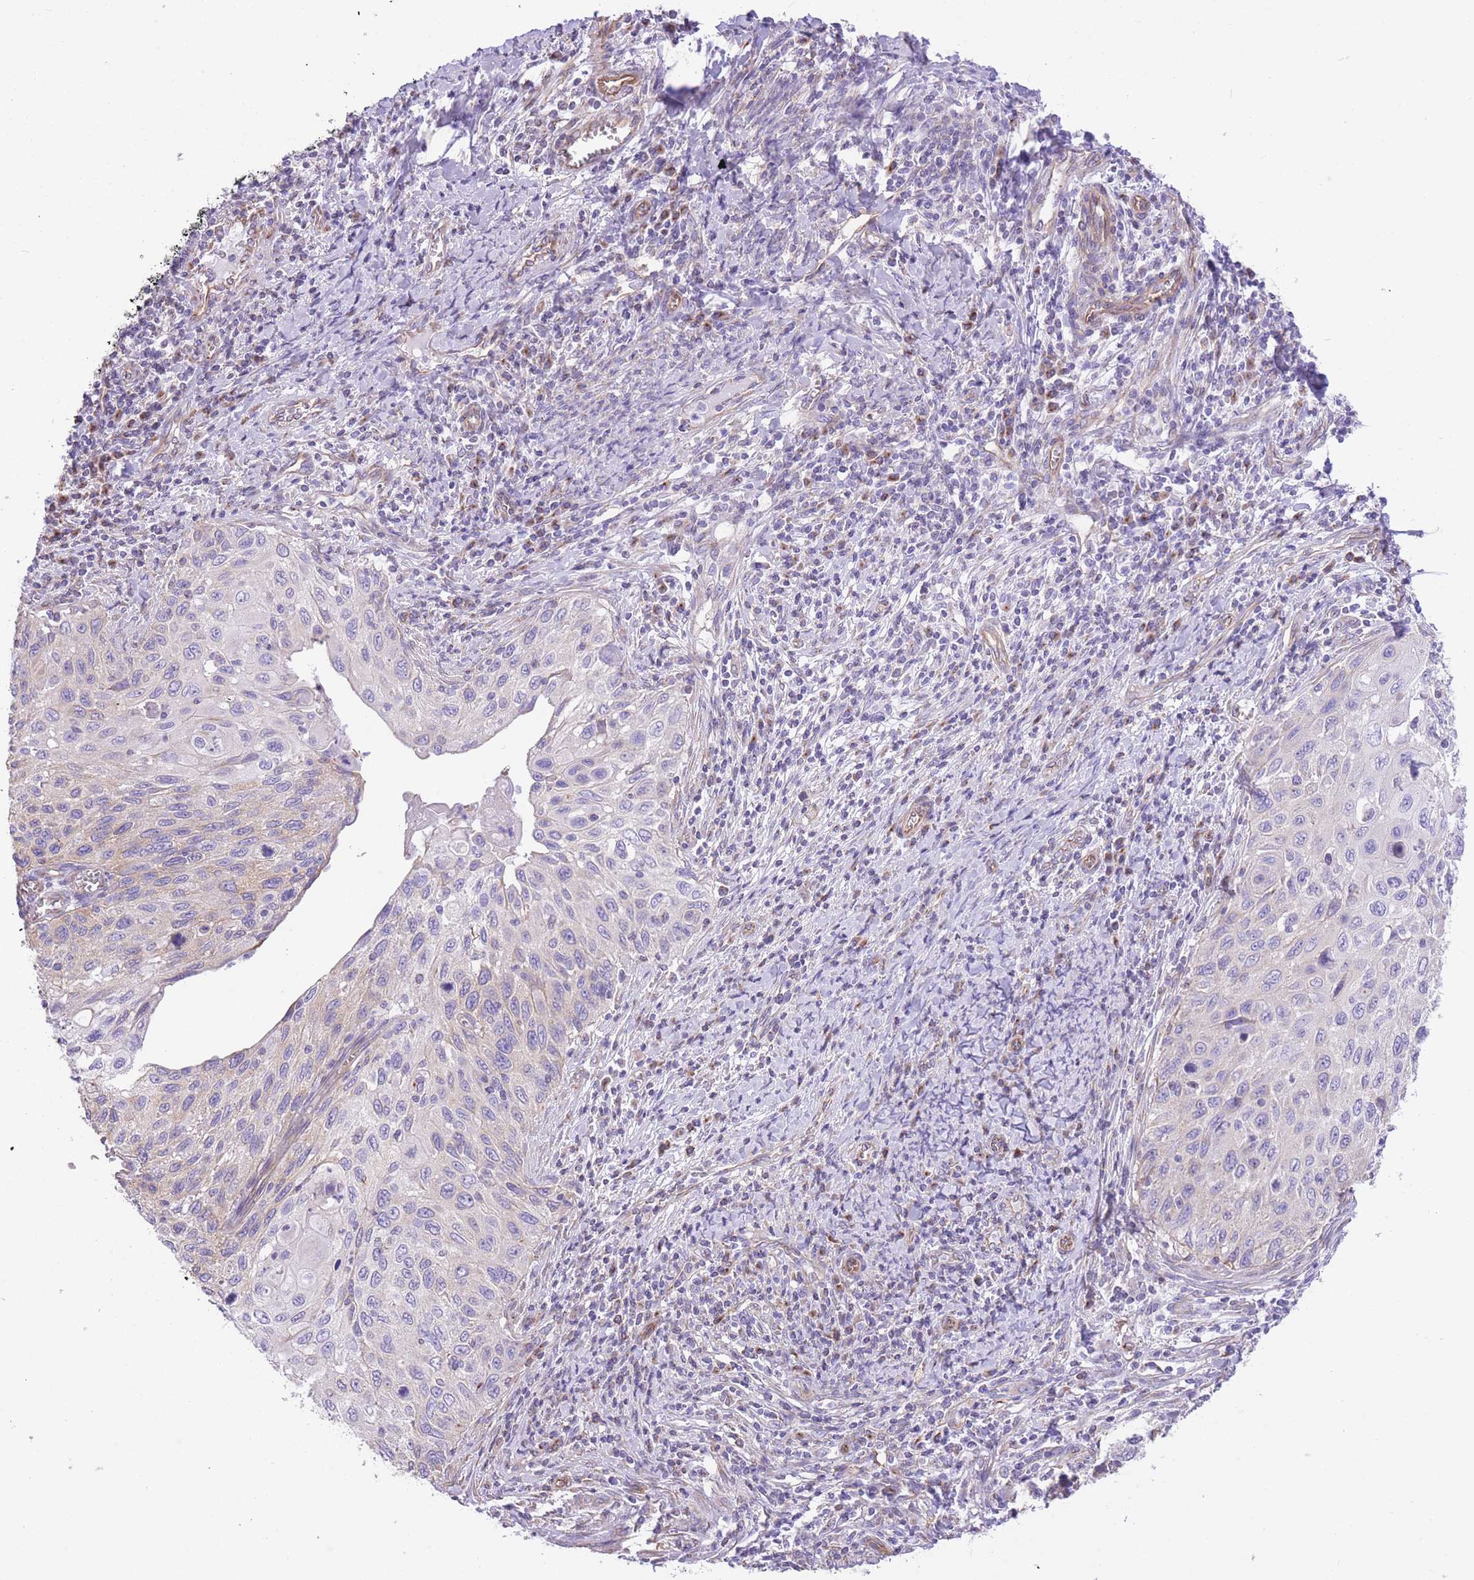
{"staining": {"intensity": "negative", "quantity": "none", "location": "none"}, "tissue": "cervical cancer", "cell_type": "Tumor cells", "image_type": "cancer", "snomed": [{"axis": "morphology", "description": "Squamous cell carcinoma, NOS"}, {"axis": "topography", "description": "Cervix"}], "caption": "High magnification brightfield microscopy of squamous cell carcinoma (cervical) stained with DAB (brown) and counterstained with hematoxylin (blue): tumor cells show no significant expression.", "gene": "RHOU", "patient": {"sex": "female", "age": 70}}